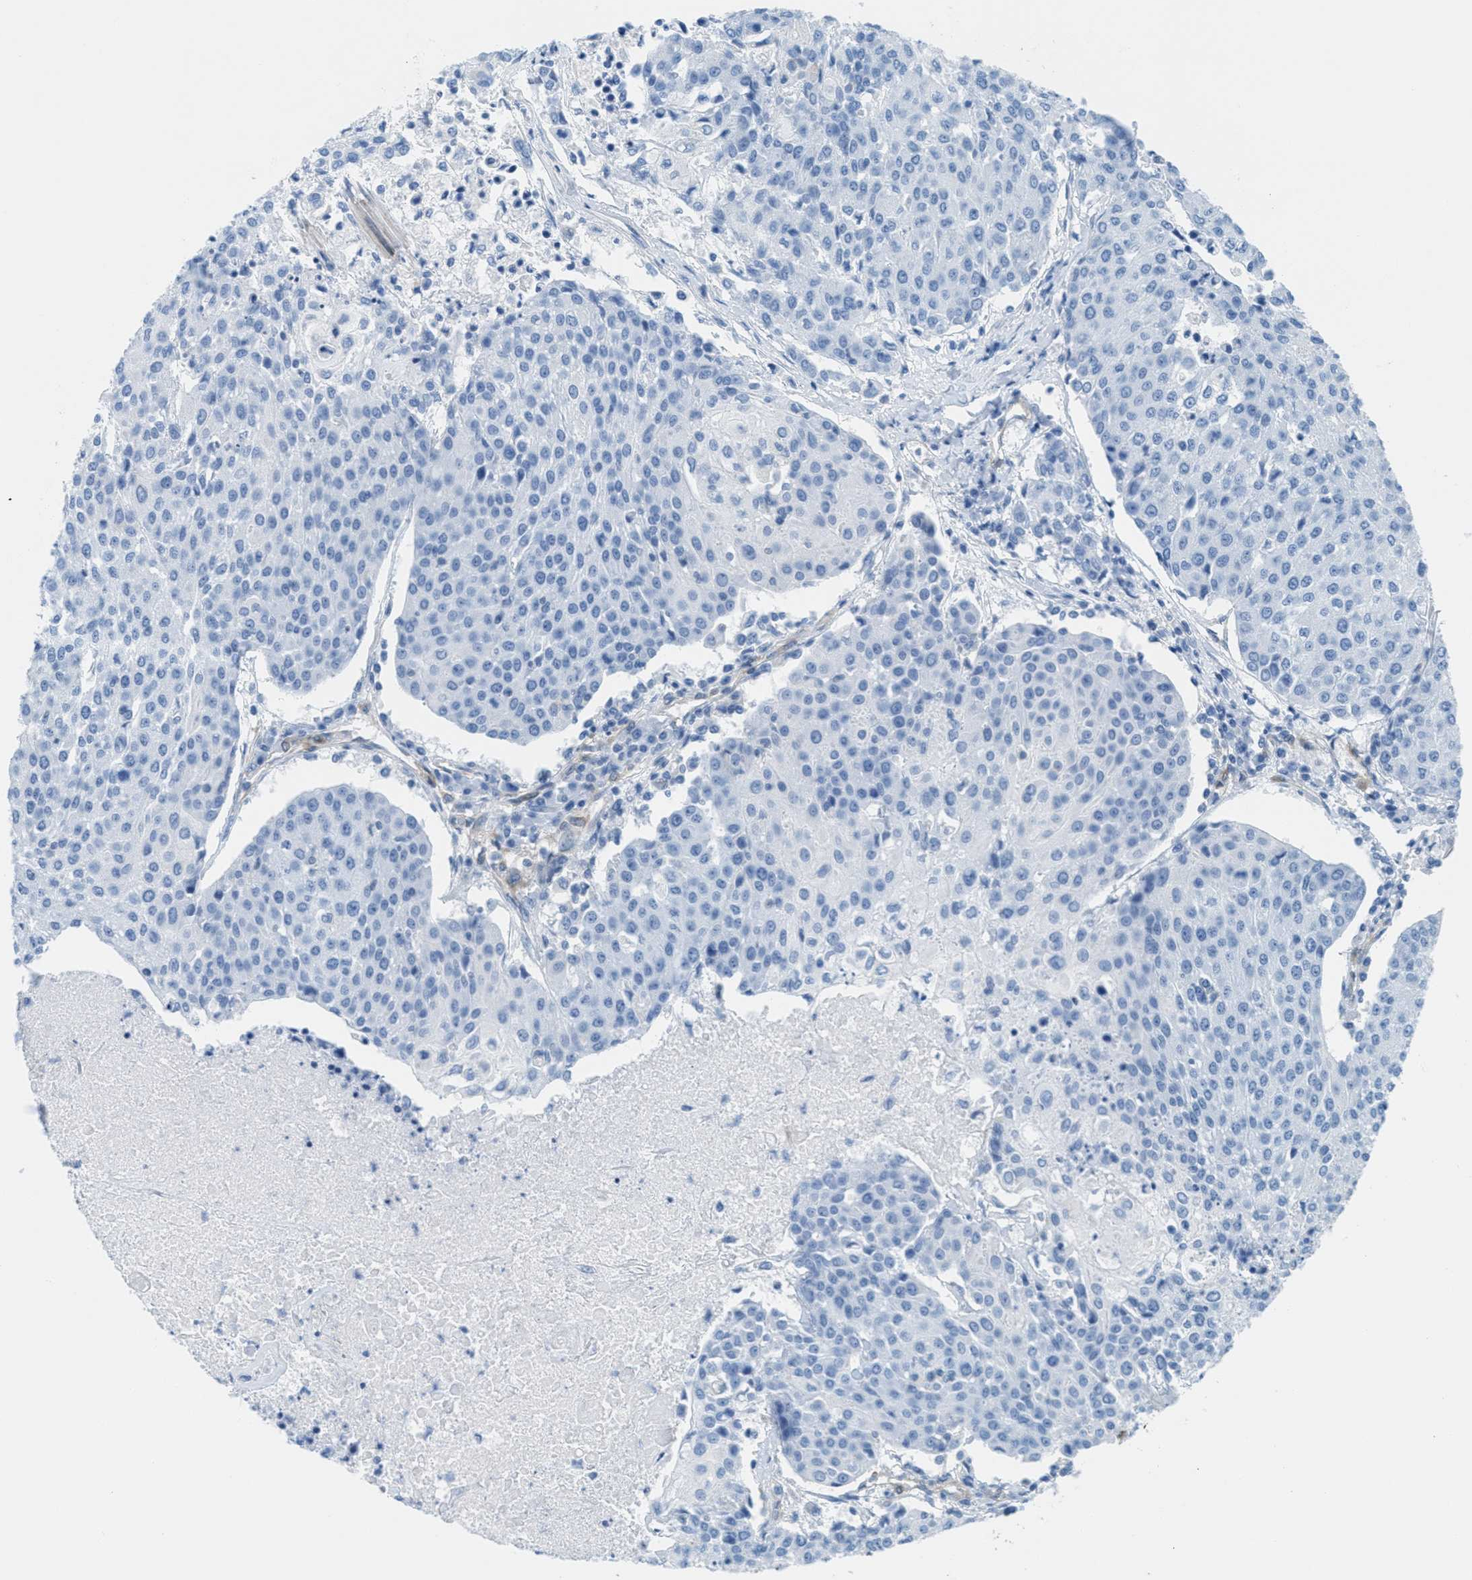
{"staining": {"intensity": "negative", "quantity": "none", "location": "none"}, "tissue": "urothelial cancer", "cell_type": "Tumor cells", "image_type": "cancer", "snomed": [{"axis": "morphology", "description": "Urothelial carcinoma, High grade"}, {"axis": "topography", "description": "Urinary bladder"}], "caption": "Urothelial cancer was stained to show a protein in brown. There is no significant positivity in tumor cells.", "gene": "MAPRE2", "patient": {"sex": "female", "age": 85}}